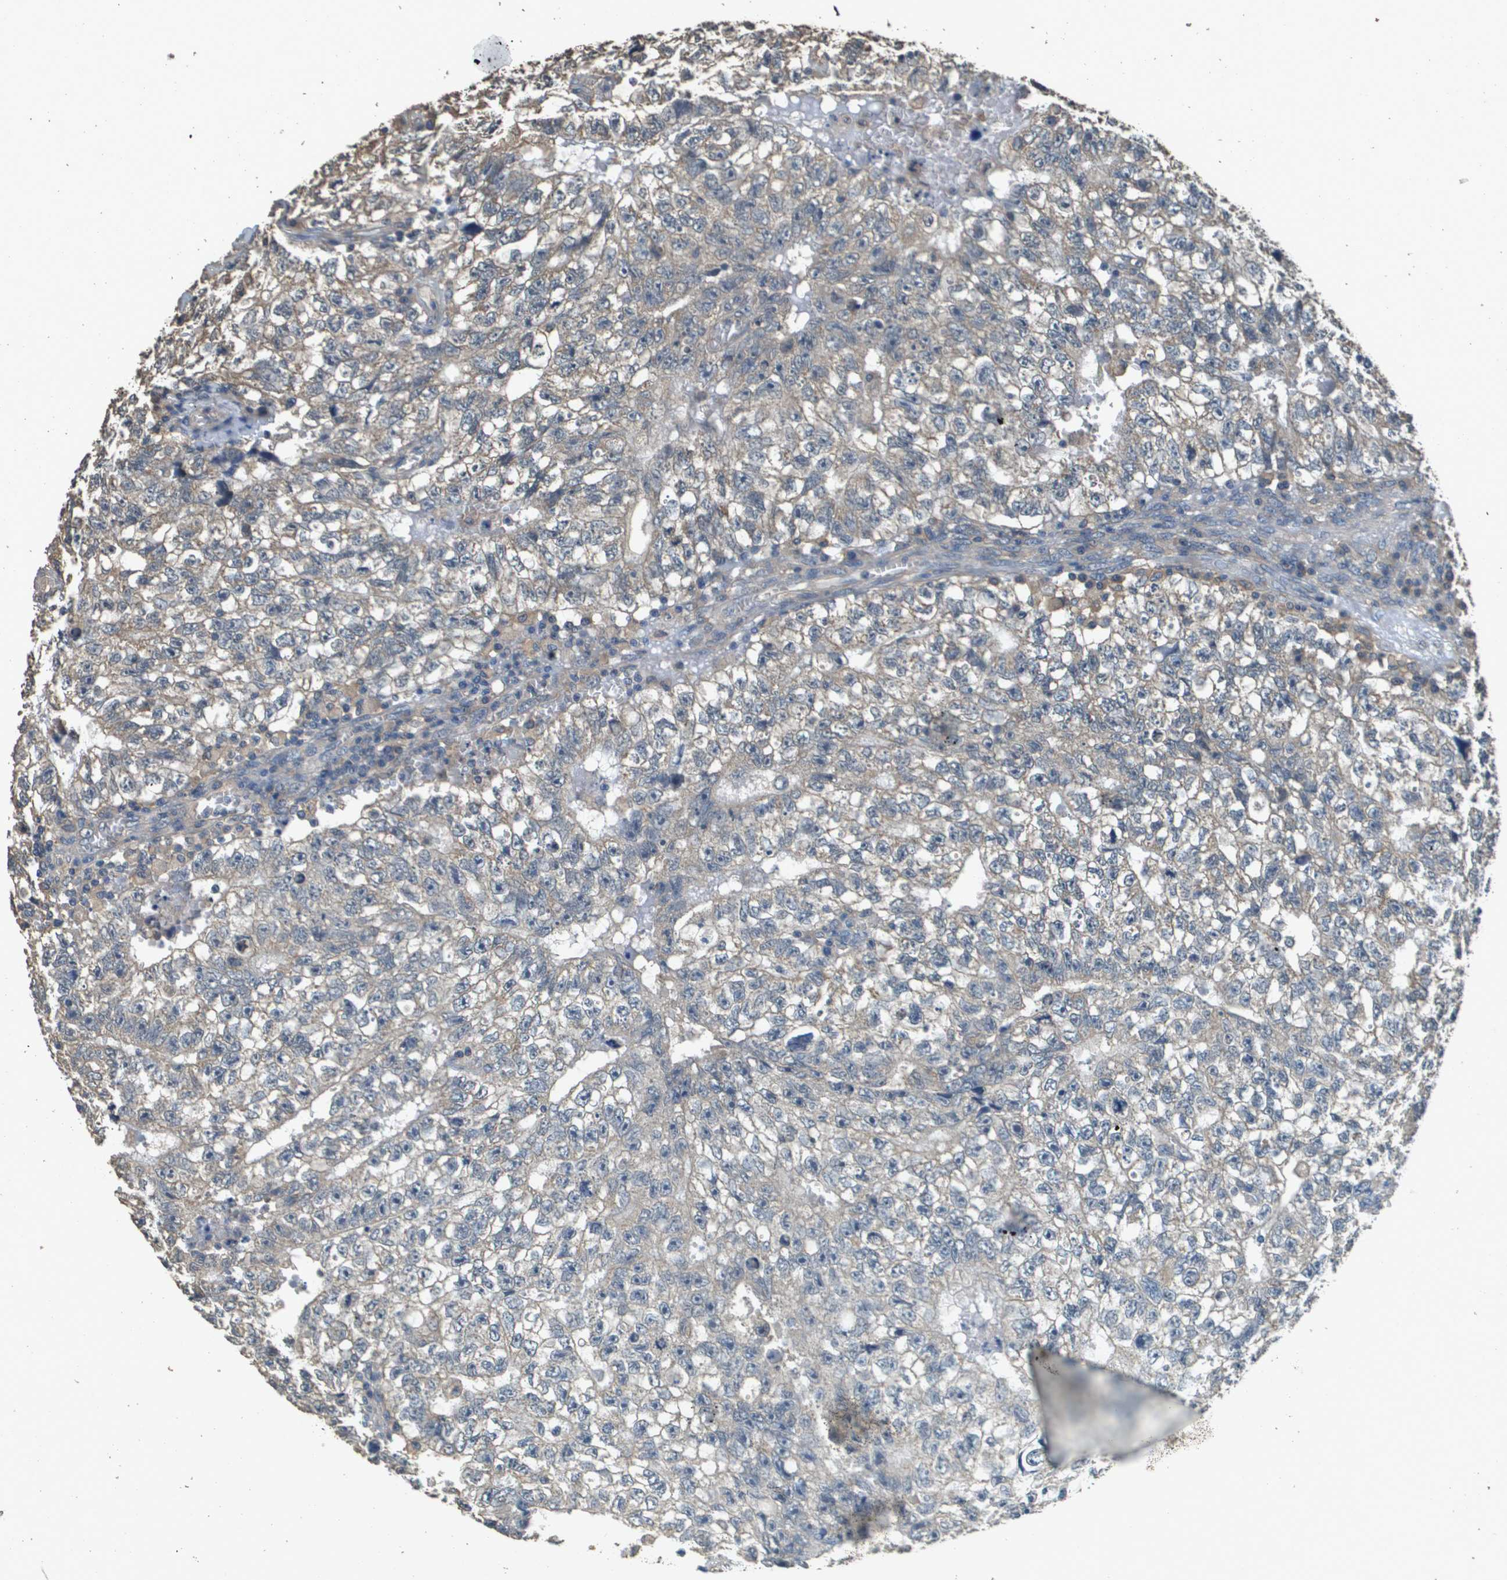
{"staining": {"intensity": "weak", "quantity": "25%-75%", "location": "cytoplasmic/membranous"}, "tissue": "testis cancer", "cell_type": "Tumor cells", "image_type": "cancer", "snomed": [{"axis": "morphology", "description": "Seminoma, NOS"}, {"axis": "morphology", "description": "Carcinoma, Embryonal, NOS"}, {"axis": "topography", "description": "Testis"}], "caption": "An image showing weak cytoplasmic/membranous expression in about 25%-75% of tumor cells in testis cancer (seminoma), as visualized by brown immunohistochemical staining.", "gene": "RAB6B", "patient": {"sex": "male", "age": 38}}